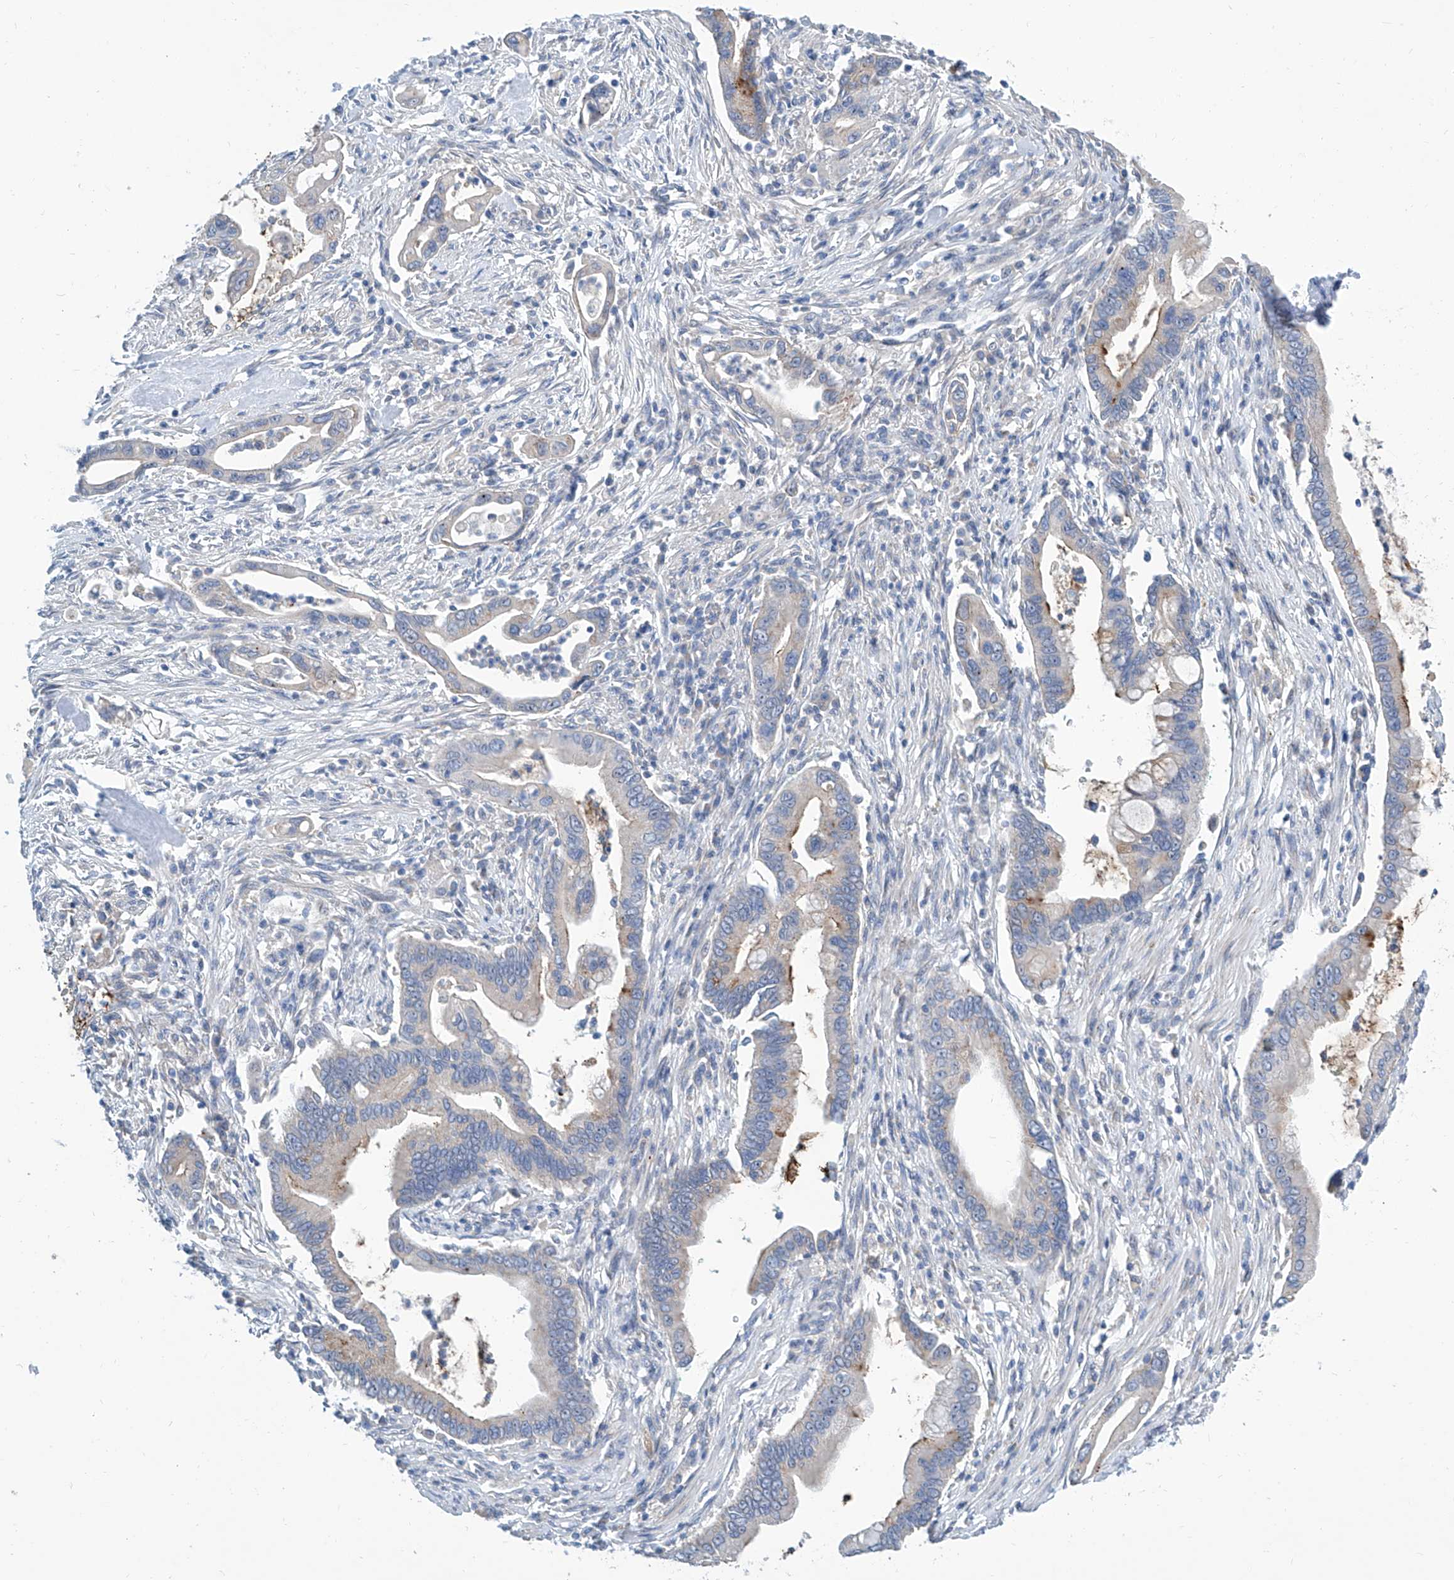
{"staining": {"intensity": "weak", "quantity": "<25%", "location": "cytoplasmic/membranous"}, "tissue": "pancreatic cancer", "cell_type": "Tumor cells", "image_type": "cancer", "snomed": [{"axis": "morphology", "description": "Adenocarcinoma, NOS"}, {"axis": "topography", "description": "Pancreas"}], "caption": "There is no significant positivity in tumor cells of pancreatic cancer.", "gene": "ZNF519", "patient": {"sex": "male", "age": 78}}